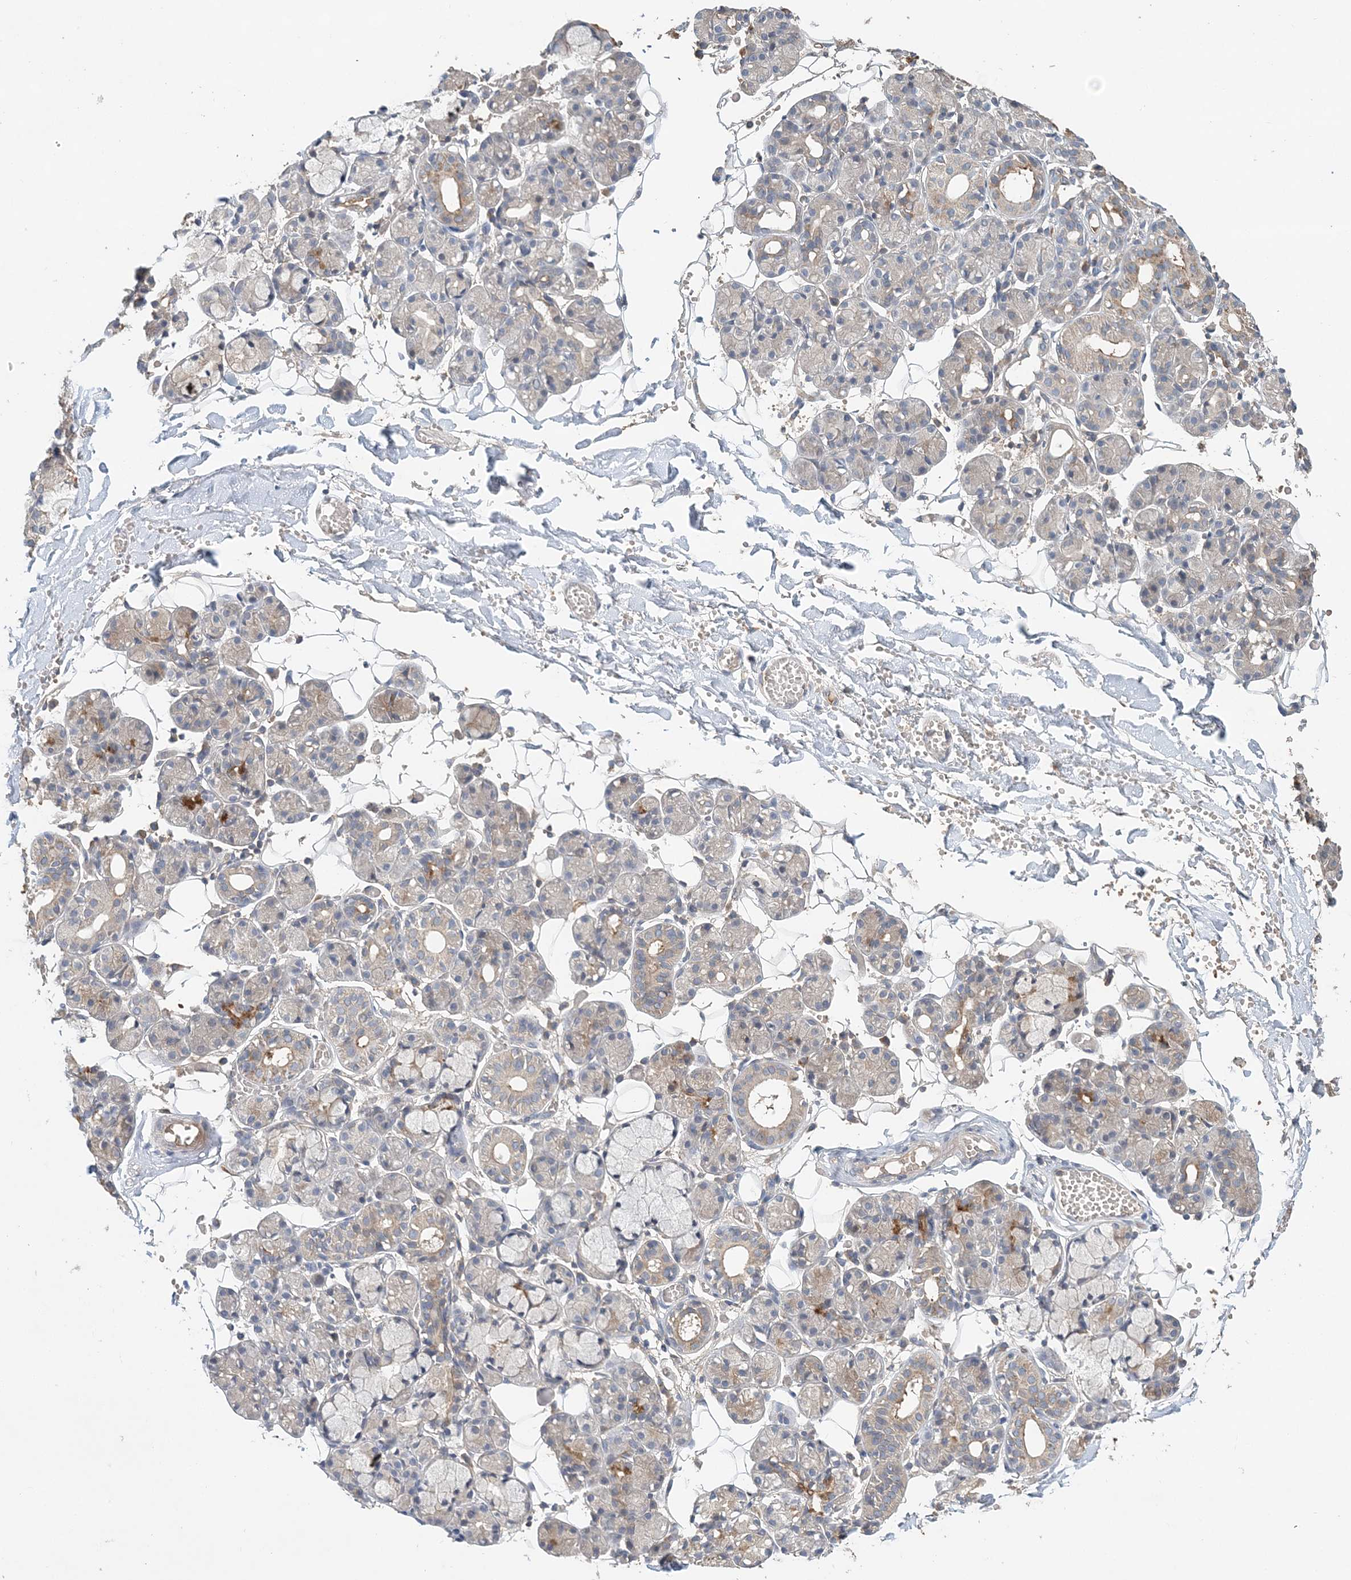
{"staining": {"intensity": "moderate", "quantity": "<25%", "location": "cytoplasmic/membranous"}, "tissue": "salivary gland", "cell_type": "Glandular cells", "image_type": "normal", "snomed": [{"axis": "morphology", "description": "Normal tissue, NOS"}, {"axis": "topography", "description": "Salivary gland"}], "caption": "Brown immunohistochemical staining in unremarkable salivary gland reveals moderate cytoplasmic/membranous staining in approximately <25% of glandular cells. Nuclei are stained in blue.", "gene": "SYCP3", "patient": {"sex": "male", "age": 63}}